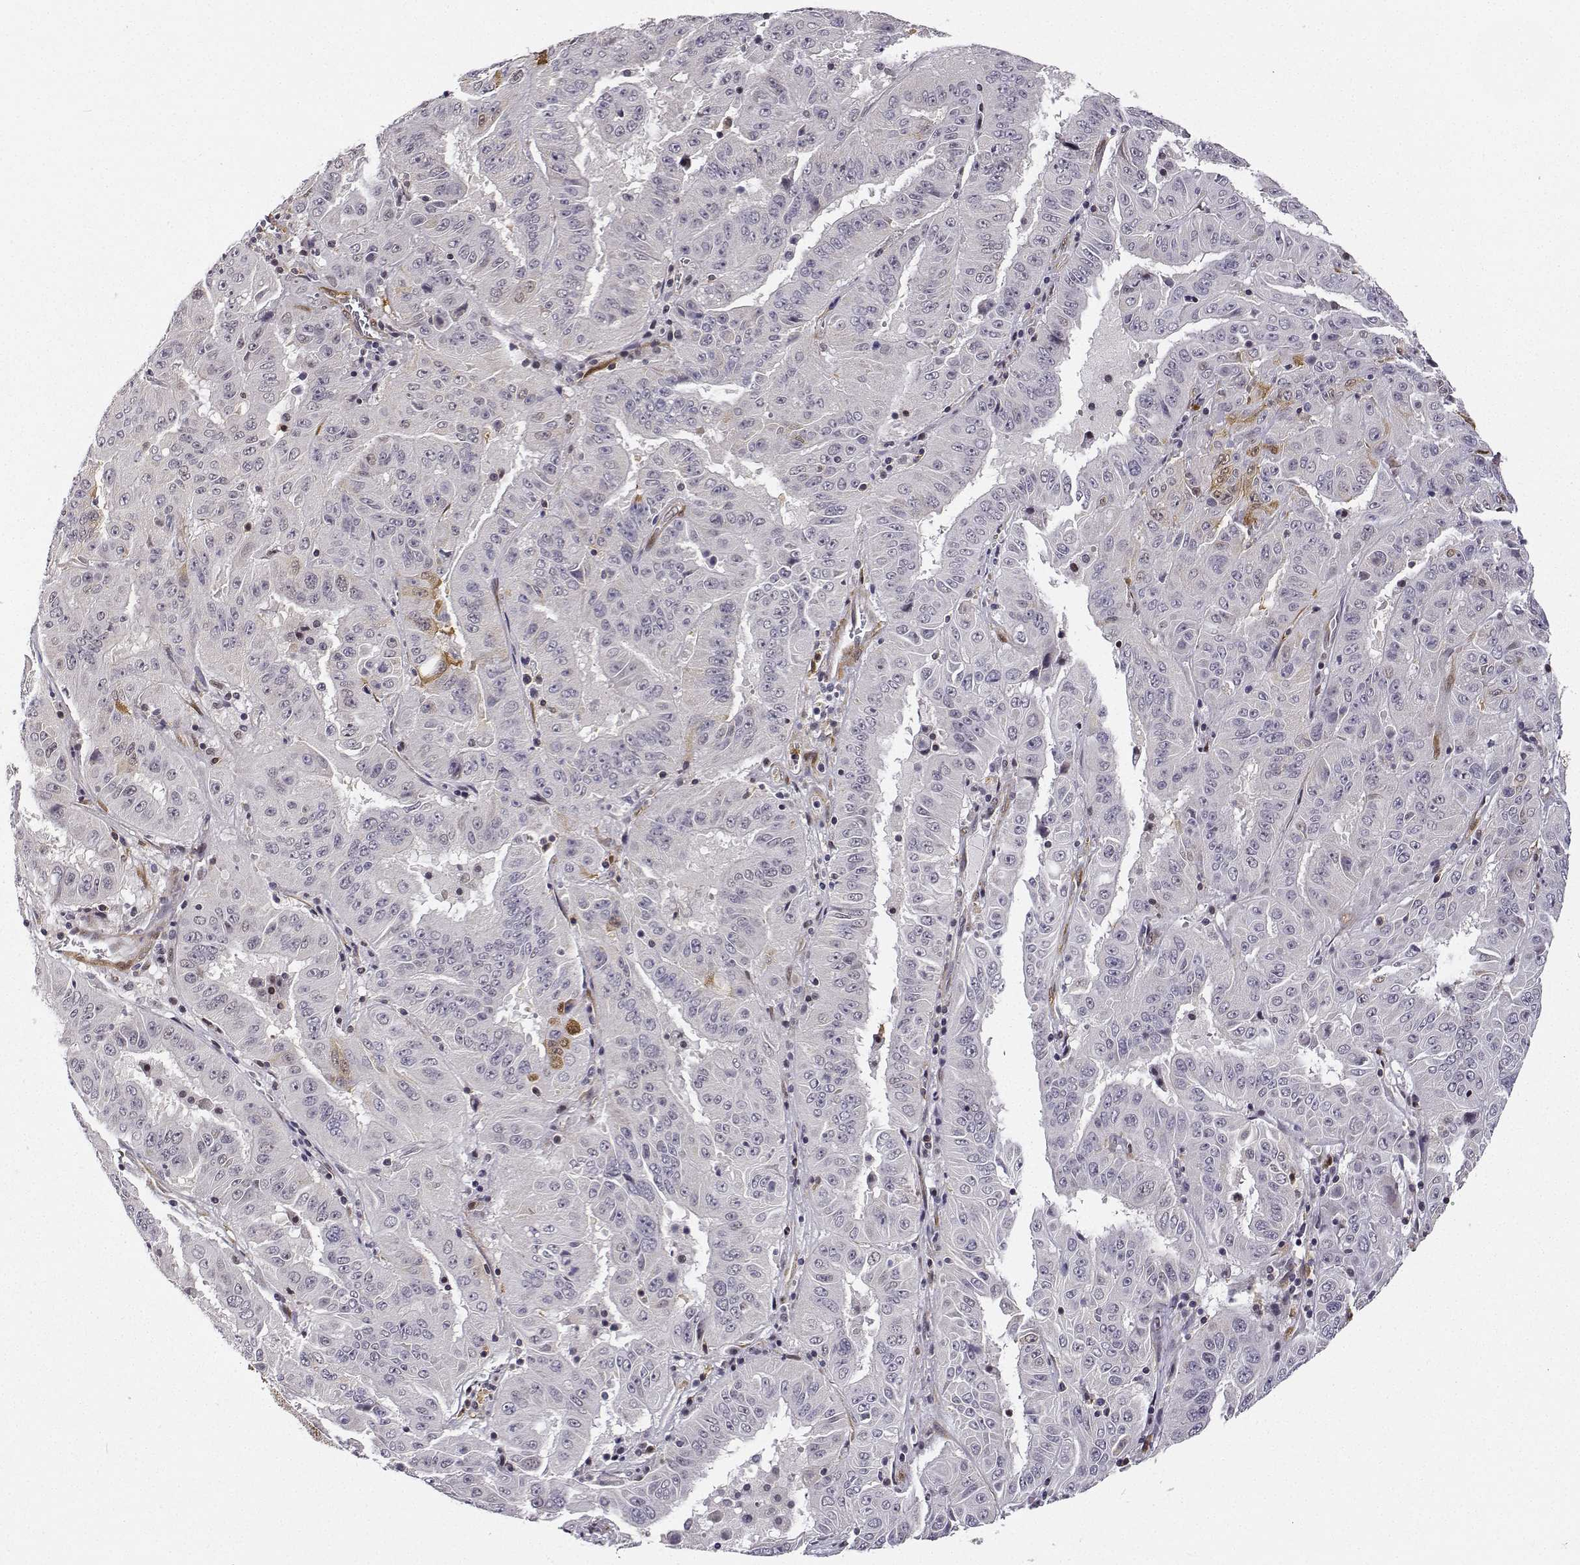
{"staining": {"intensity": "negative", "quantity": "none", "location": "none"}, "tissue": "pancreatic cancer", "cell_type": "Tumor cells", "image_type": "cancer", "snomed": [{"axis": "morphology", "description": "Adenocarcinoma, NOS"}, {"axis": "topography", "description": "Pancreas"}], "caption": "Tumor cells show no significant protein positivity in pancreatic cancer.", "gene": "PHGDH", "patient": {"sex": "male", "age": 63}}